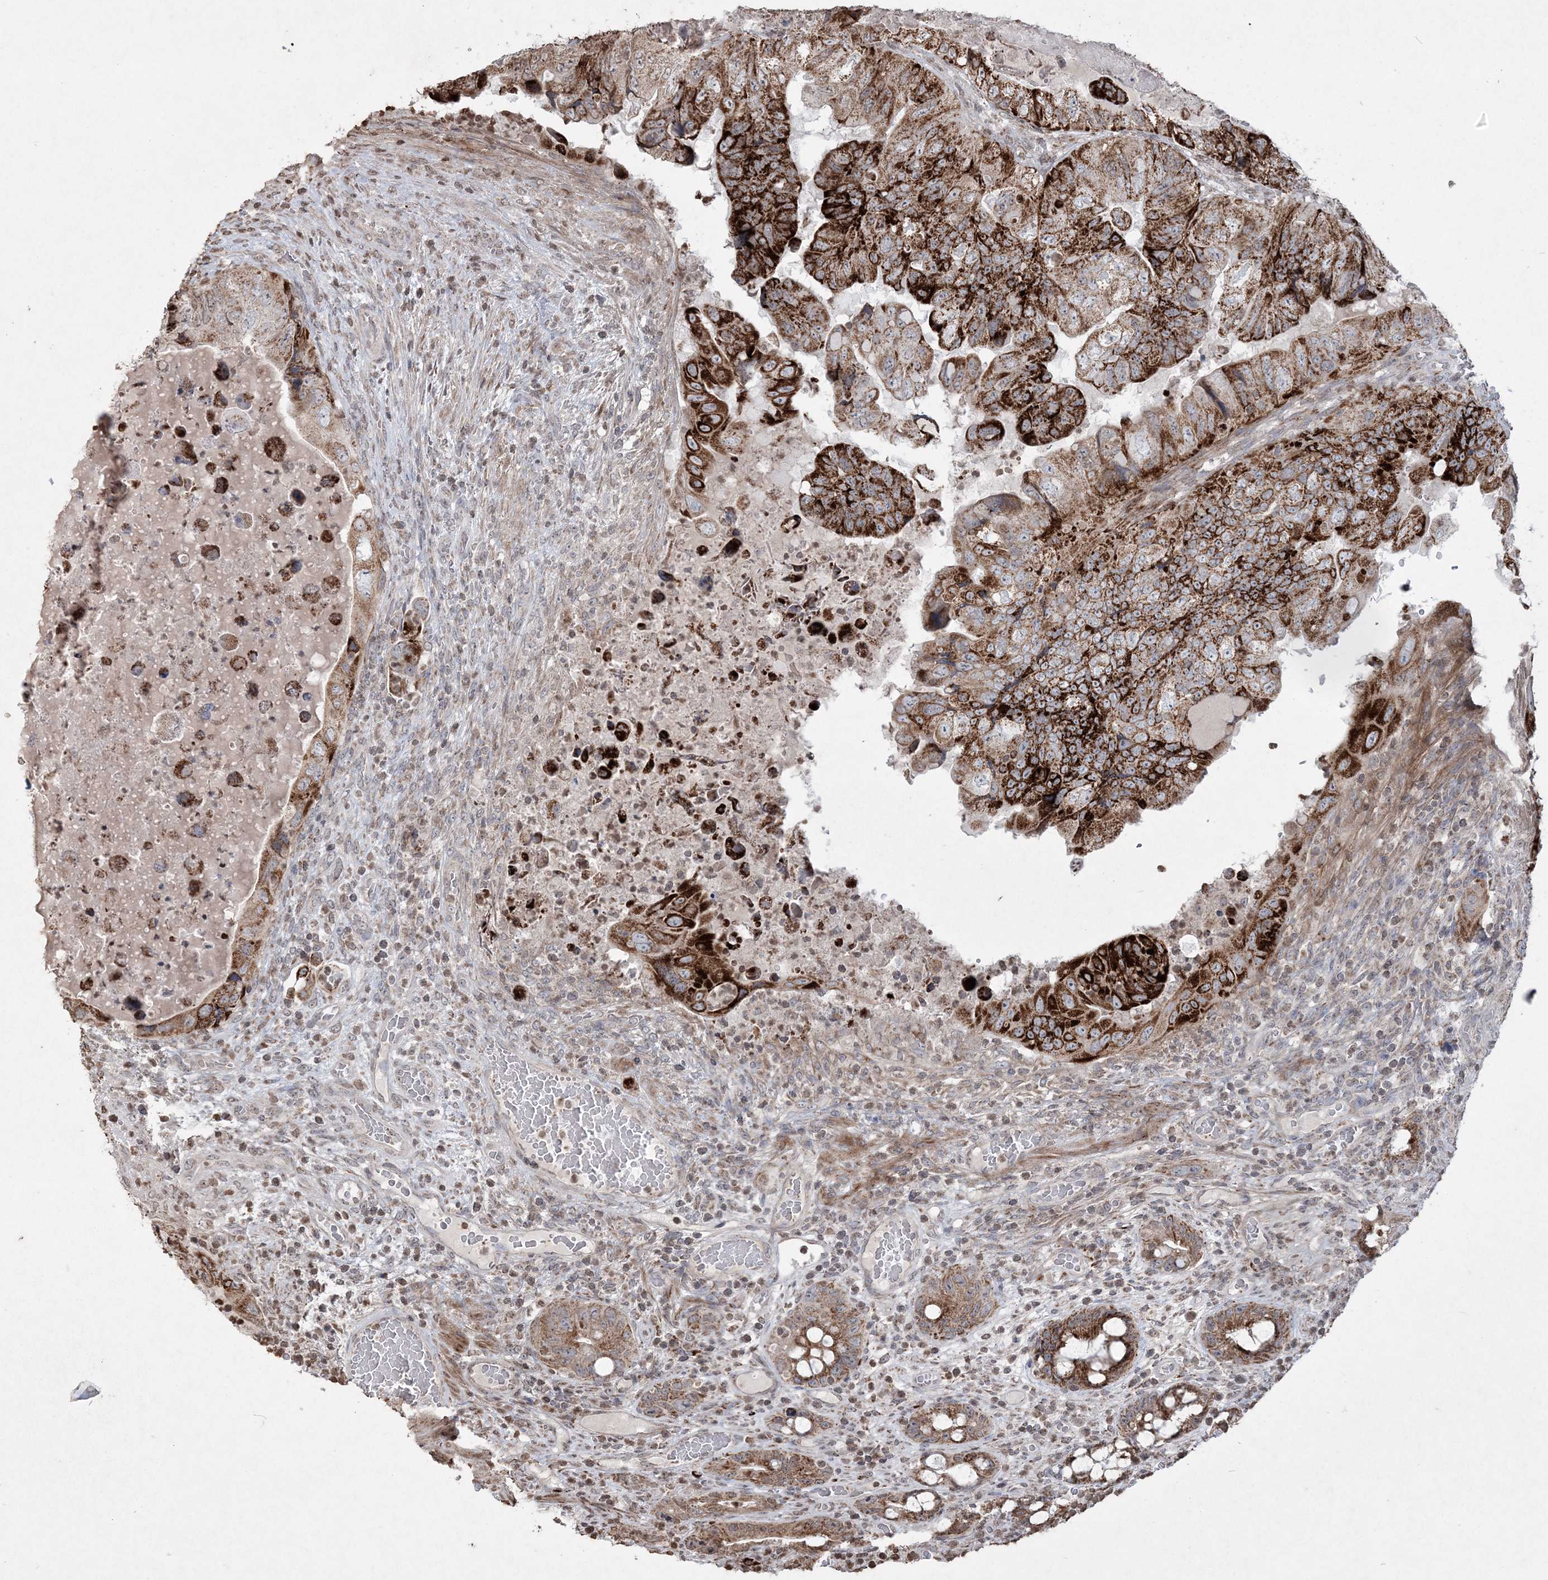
{"staining": {"intensity": "strong", "quantity": "25%-75%", "location": "cytoplasmic/membranous"}, "tissue": "colorectal cancer", "cell_type": "Tumor cells", "image_type": "cancer", "snomed": [{"axis": "morphology", "description": "Adenocarcinoma, NOS"}, {"axis": "topography", "description": "Rectum"}], "caption": "High-magnification brightfield microscopy of colorectal cancer (adenocarcinoma) stained with DAB (3,3'-diaminobenzidine) (brown) and counterstained with hematoxylin (blue). tumor cells exhibit strong cytoplasmic/membranous staining is identified in approximately25%-75% of cells. (brown staining indicates protein expression, while blue staining denotes nuclei).", "gene": "TTC7A", "patient": {"sex": "male", "age": 63}}